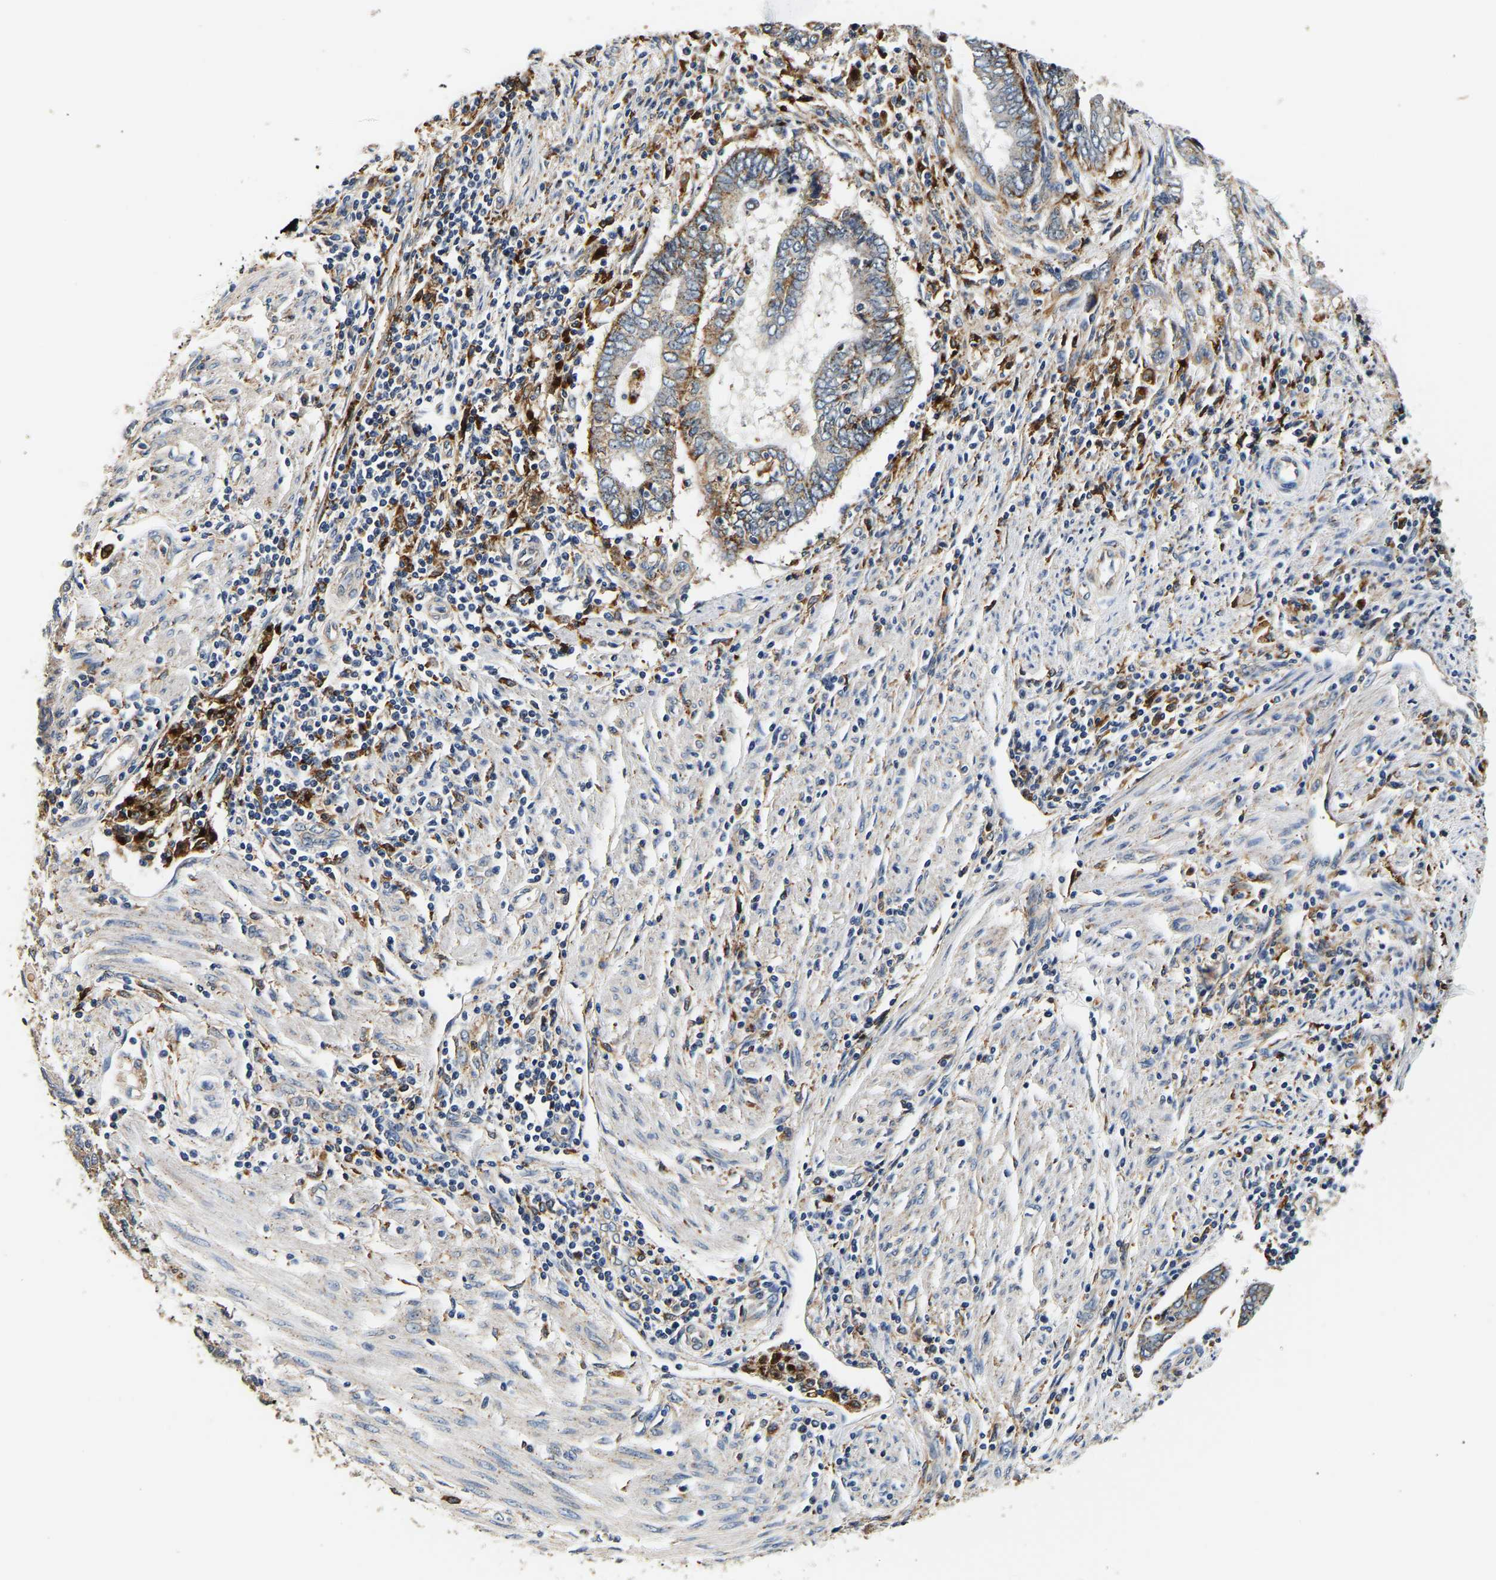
{"staining": {"intensity": "moderate", "quantity": "<25%", "location": "cytoplasmic/membranous"}, "tissue": "endometrial cancer", "cell_type": "Tumor cells", "image_type": "cancer", "snomed": [{"axis": "morphology", "description": "Adenocarcinoma, NOS"}, {"axis": "topography", "description": "Uterus"}, {"axis": "topography", "description": "Endometrium"}], "caption": "A brown stain shows moderate cytoplasmic/membranous staining of a protein in endometrial adenocarcinoma tumor cells.", "gene": "SMU1", "patient": {"sex": "female", "age": 70}}